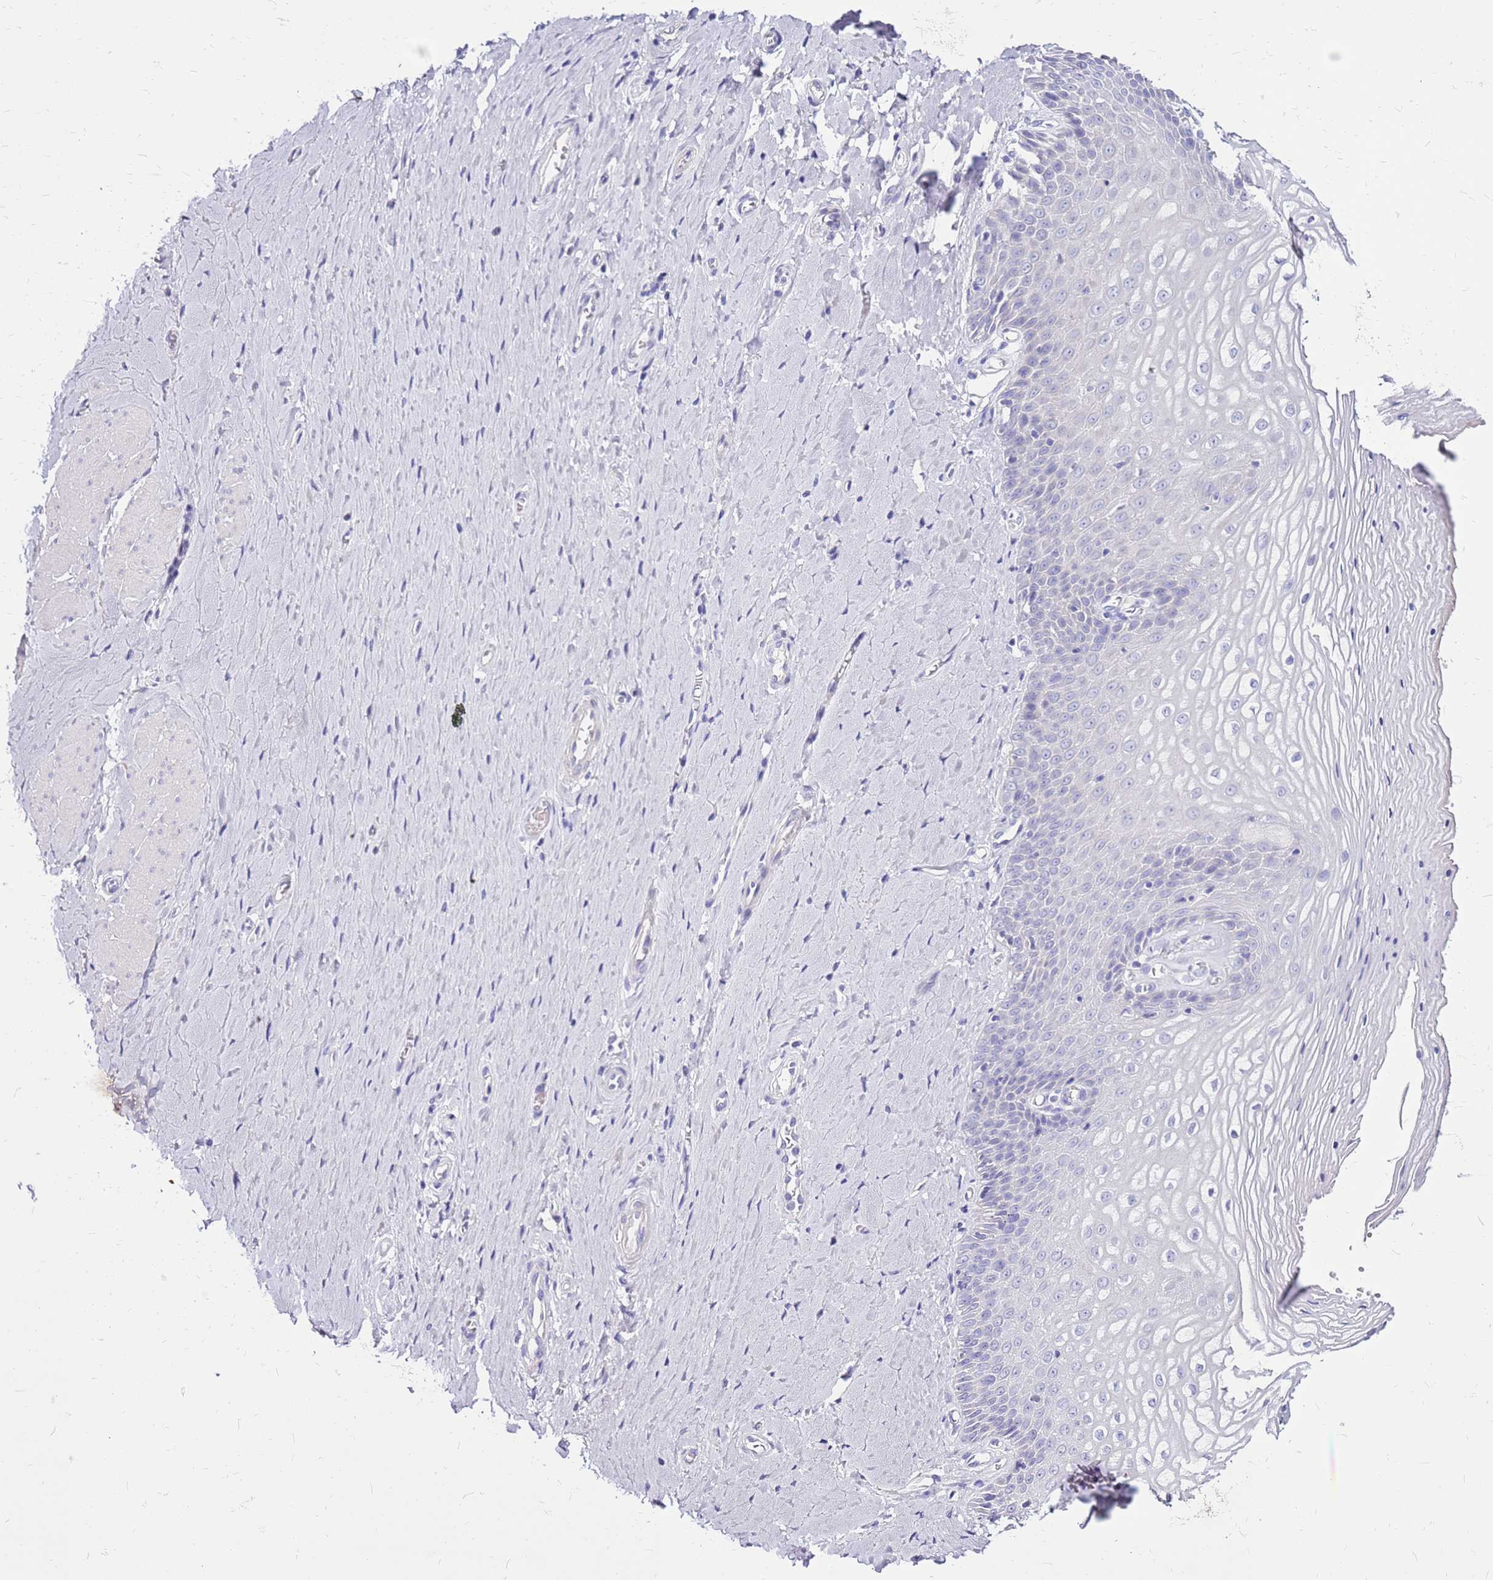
{"staining": {"intensity": "negative", "quantity": "none", "location": "none"}, "tissue": "vagina", "cell_type": "Squamous epithelial cells", "image_type": "normal", "snomed": [{"axis": "morphology", "description": "Normal tissue, NOS"}, {"axis": "topography", "description": "Vagina"}], "caption": "Immunohistochemical staining of unremarkable human vagina demonstrates no significant positivity in squamous epithelial cells. (Stains: DAB (3,3'-diaminobenzidine) immunohistochemistry with hematoxylin counter stain, Microscopy: brightfield microscopy at high magnification).", "gene": "DCDC2B", "patient": {"sex": "female", "age": 65}}